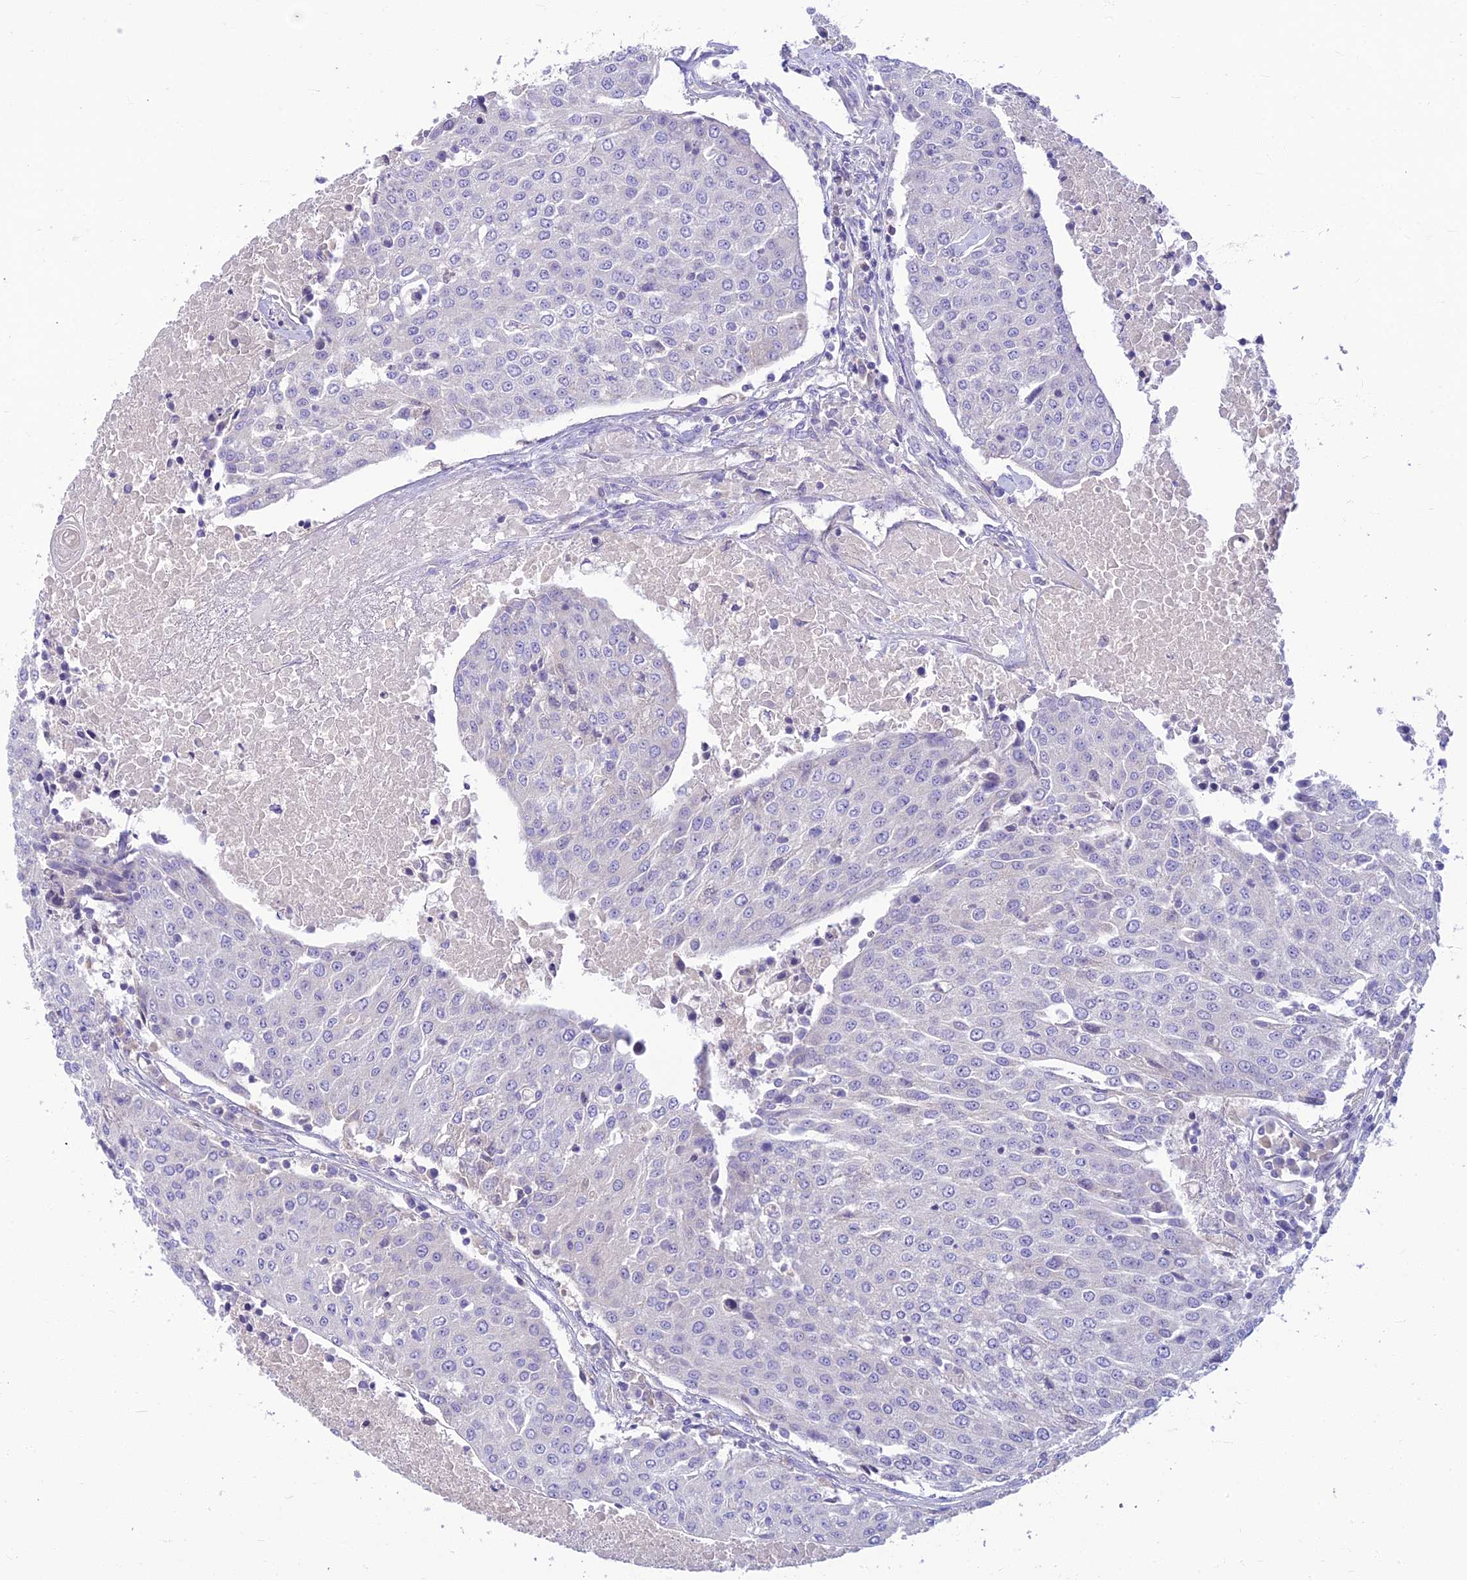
{"staining": {"intensity": "negative", "quantity": "none", "location": "none"}, "tissue": "urothelial cancer", "cell_type": "Tumor cells", "image_type": "cancer", "snomed": [{"axis": "morphology", "description": "Urothelial carcinoma, High grade"}, {"axis": "topography", "description": "Urinary bladder"}], "caption": "DAB (3,3'-diaminobenzidine) immunohistochemical staining of high-grade urothelial carcinoma displays no significant positivity in tumor cells.", "gene": "CLIP4", "patient": {"sex": "female", "age": 85}}